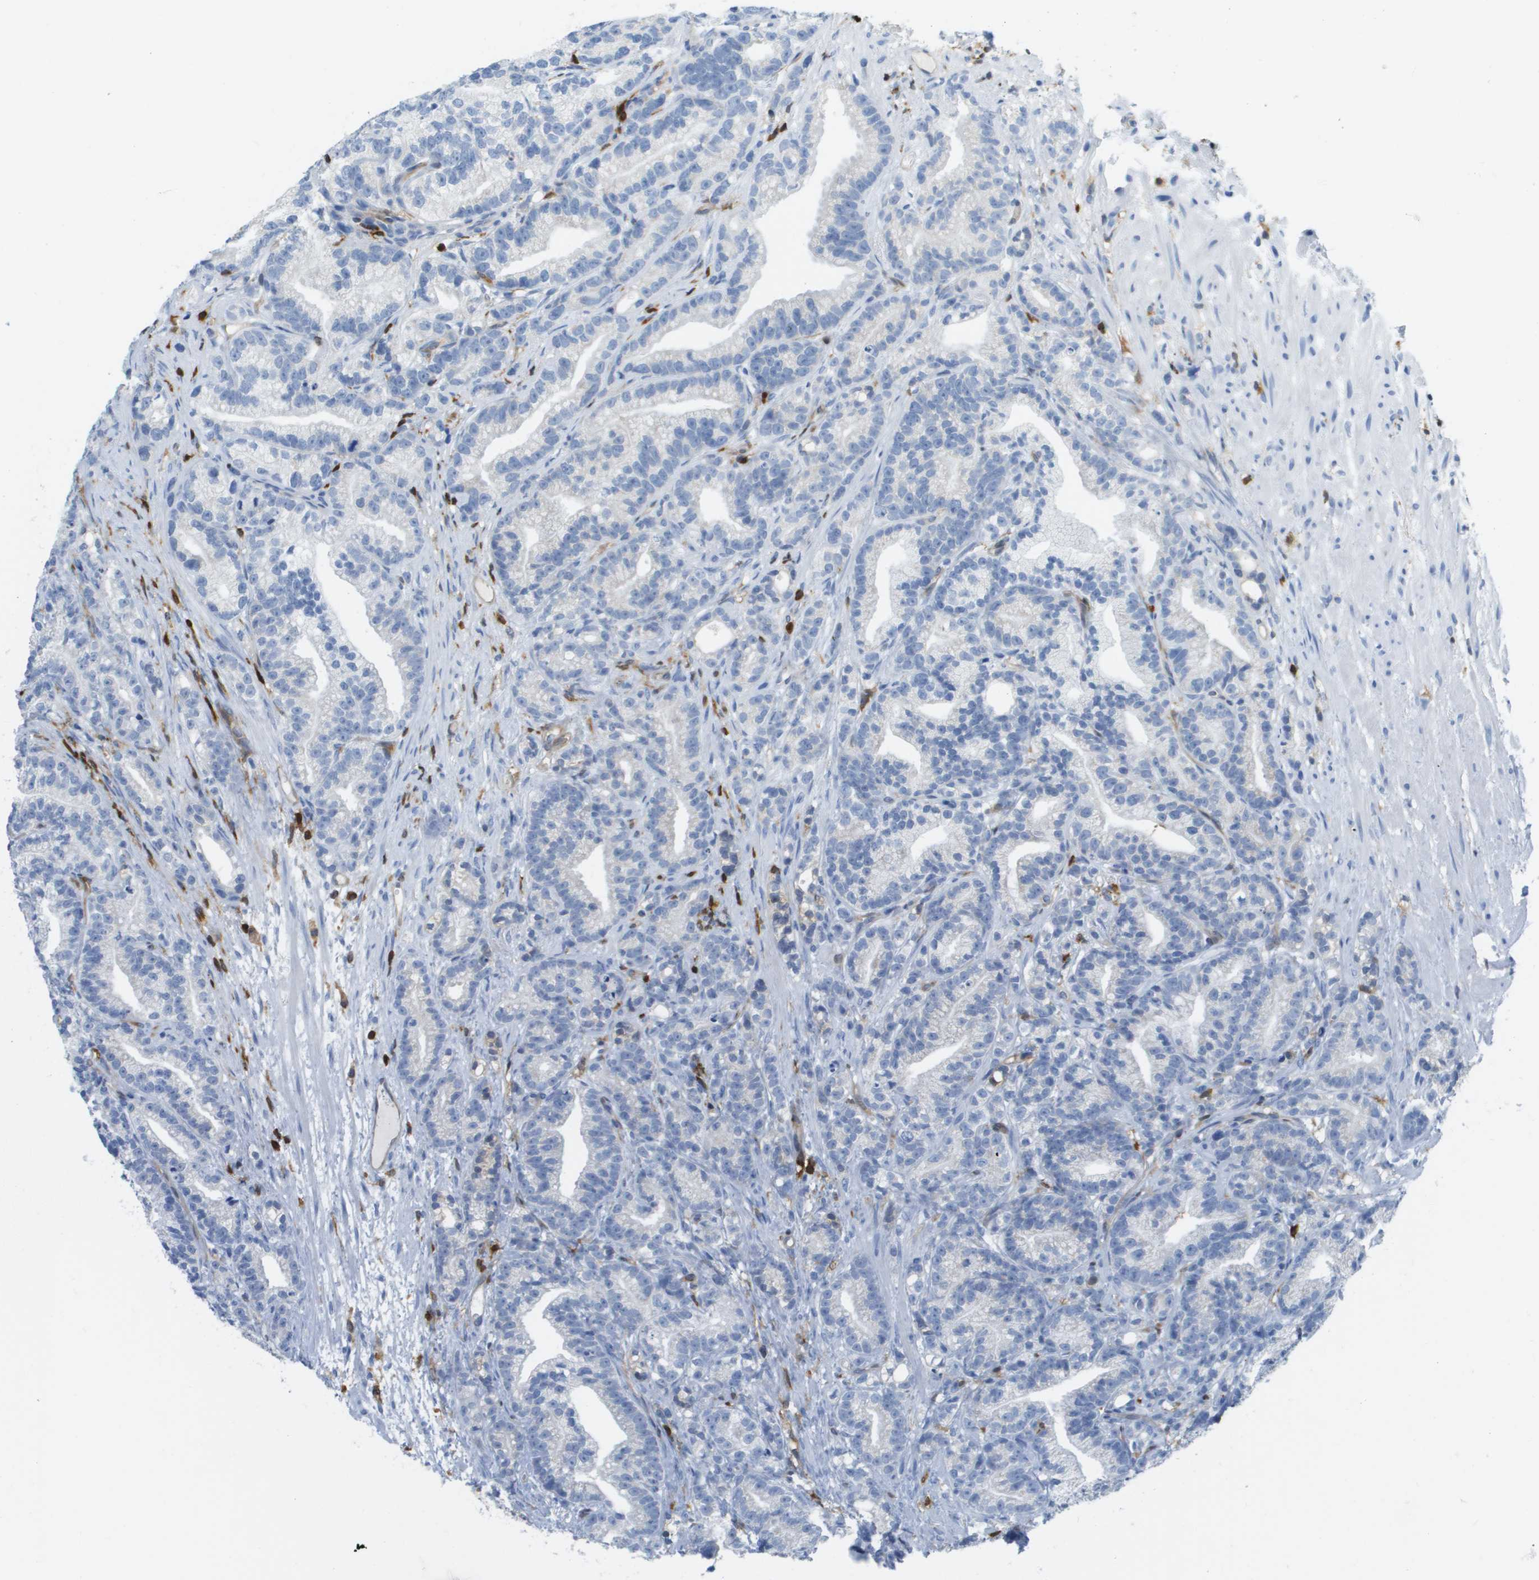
{"staining": {"intensity": "negative", "quantity": "none", "location": "none"}, "tissue": "prostate cancer", "cell_type": "Tumor cells", "image_type": "cancer", "snomed": [{"axis": "morphology", "description": "Adenocarcinoma, Low grade"}, {"axis": "topography", "description": "Prostate"}], "caption": "Photomicrograph shows no significant protein expression in tumor cells of prostate cancer.", "gene": "DOCK5", "patient": {"sex": "male", "age": 89}}